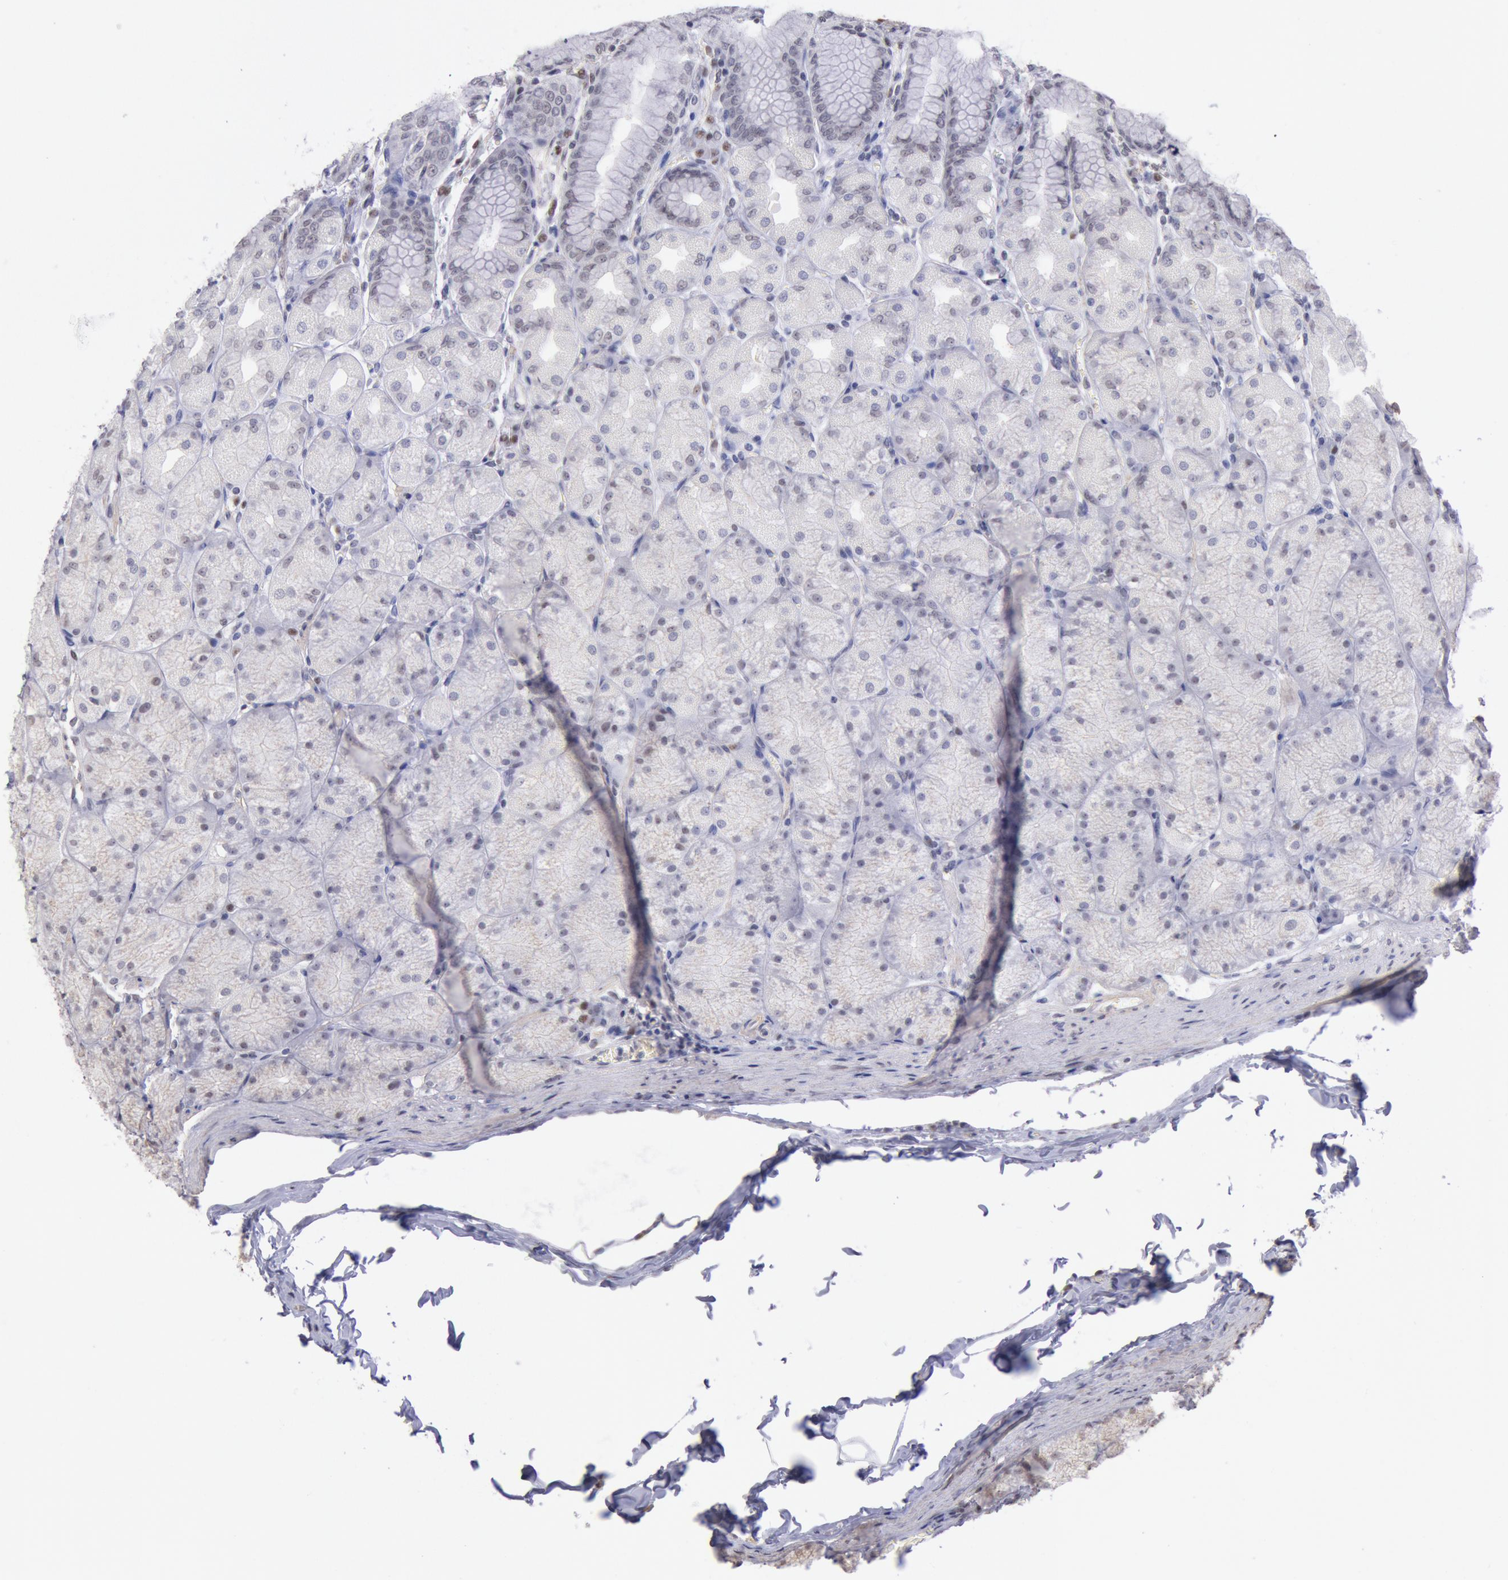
{"staining": {"intensity": "negative", "quantity": "none", "location": "none"}, "tissue": "stomach", "cell_type": "Glandular cells", "image_type": "normal", "snomed": [{"axis": "morphology", "description": "Normal tissue, NOS"}, {"axis": "topography", "description": "Stomach, upper"}], "caption": "Glandular cells are negative for brown protein staining in normal stomach. (DAB (3,3'-diaminobenzidine) IHC with hematoxylin counter stain).", "gene": "MYH6", "patient": {"sex": "female", "age": 56}}